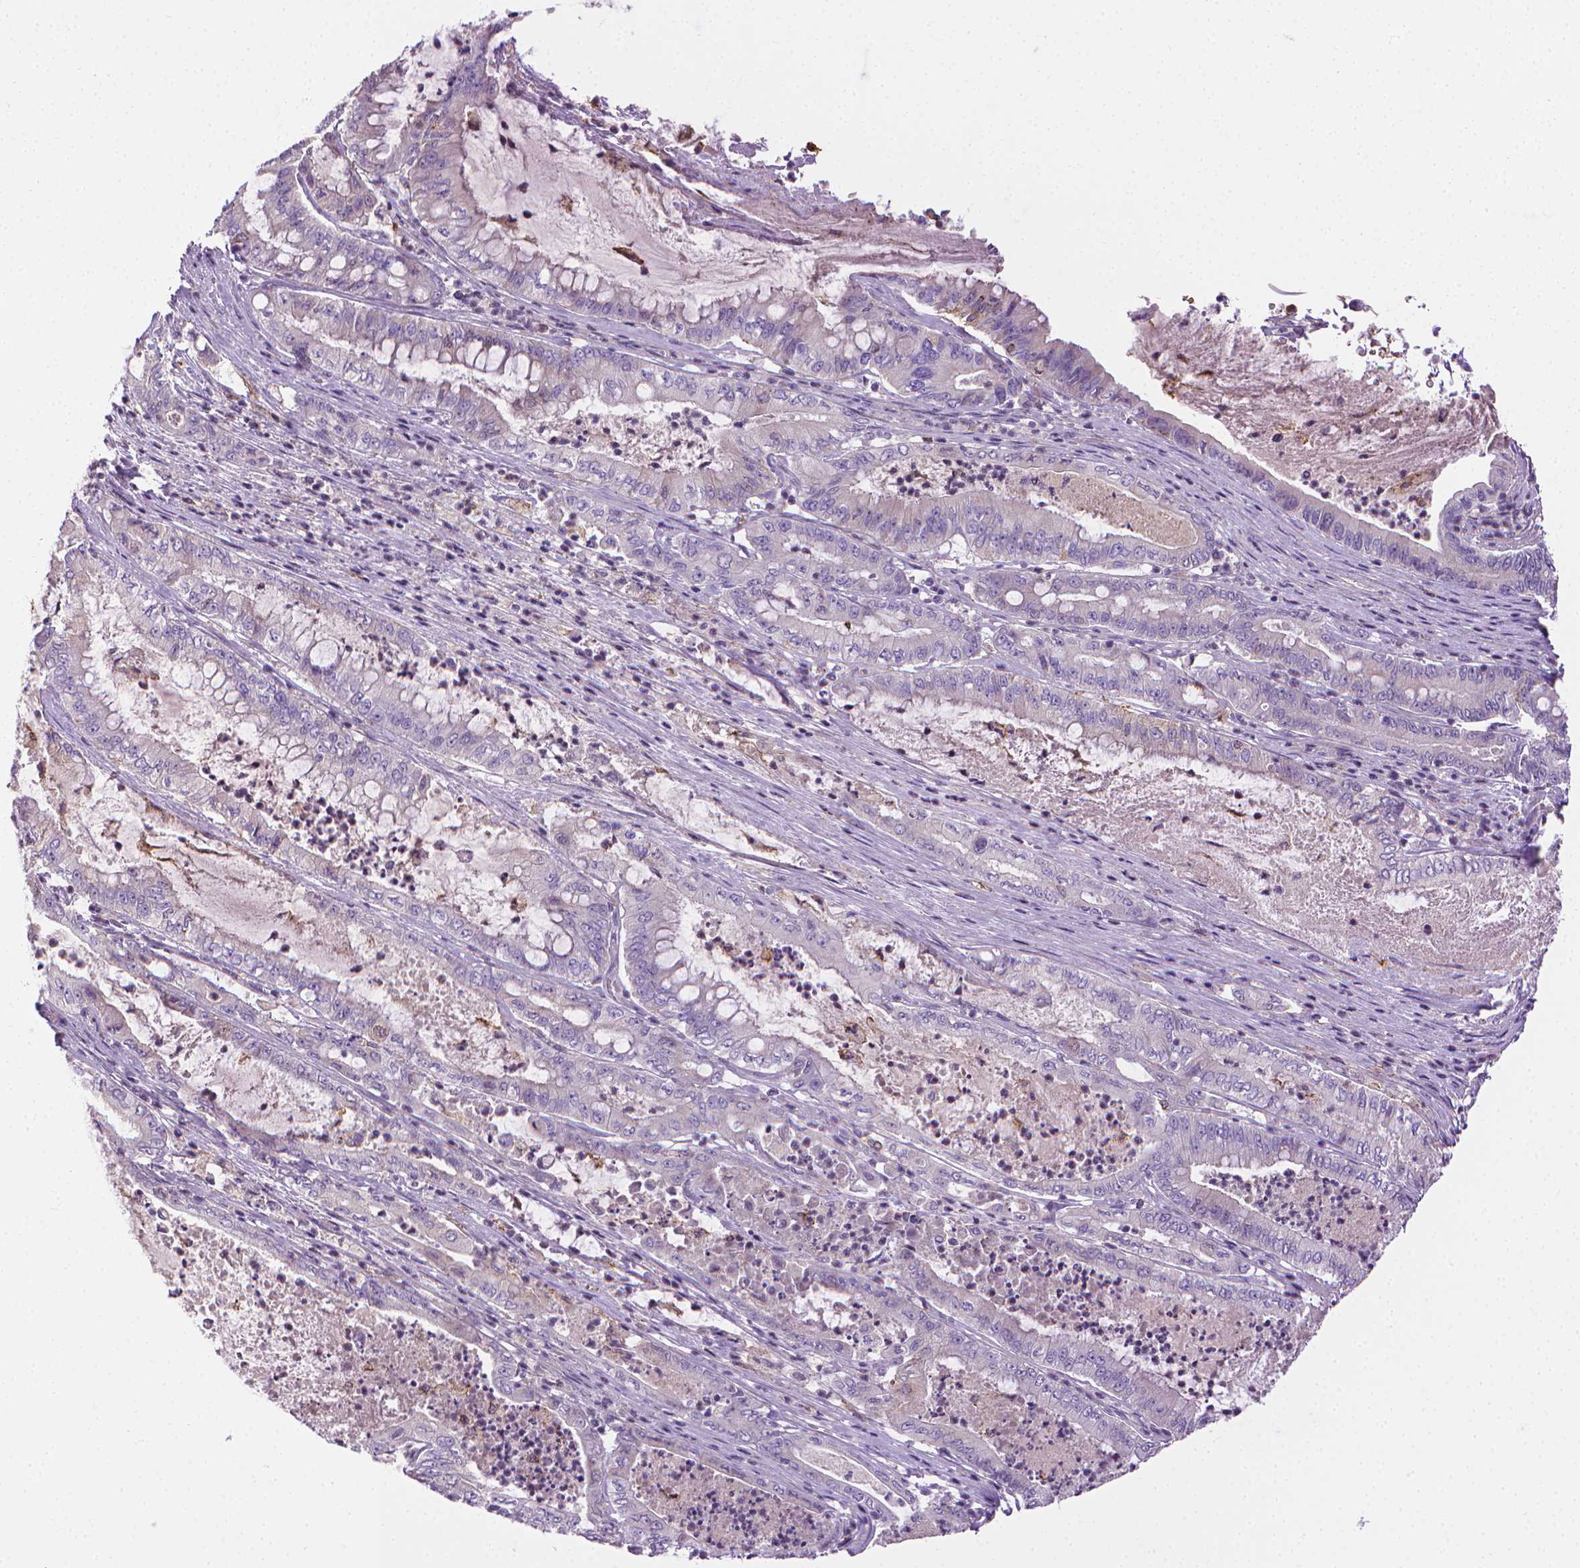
{"staining": {"intensity": "negative", "quantity": "none", "location": "none"}, "tissue": "pancreatic cancer", "cell_type": "Tumor cells", "image_type": "cancer", "snomed": [{"axis": "morphology", "description": "Adenocarcinoma, NOS"}, {"axis": "topography", "description": "Pancreas"}], "caption": "Image shows no significant protein staining in tumor cells of pancreatic cancer (adenocarcinoma).", "gene": "SLC51B", "patient": {"sex": "male", "age": 71}}